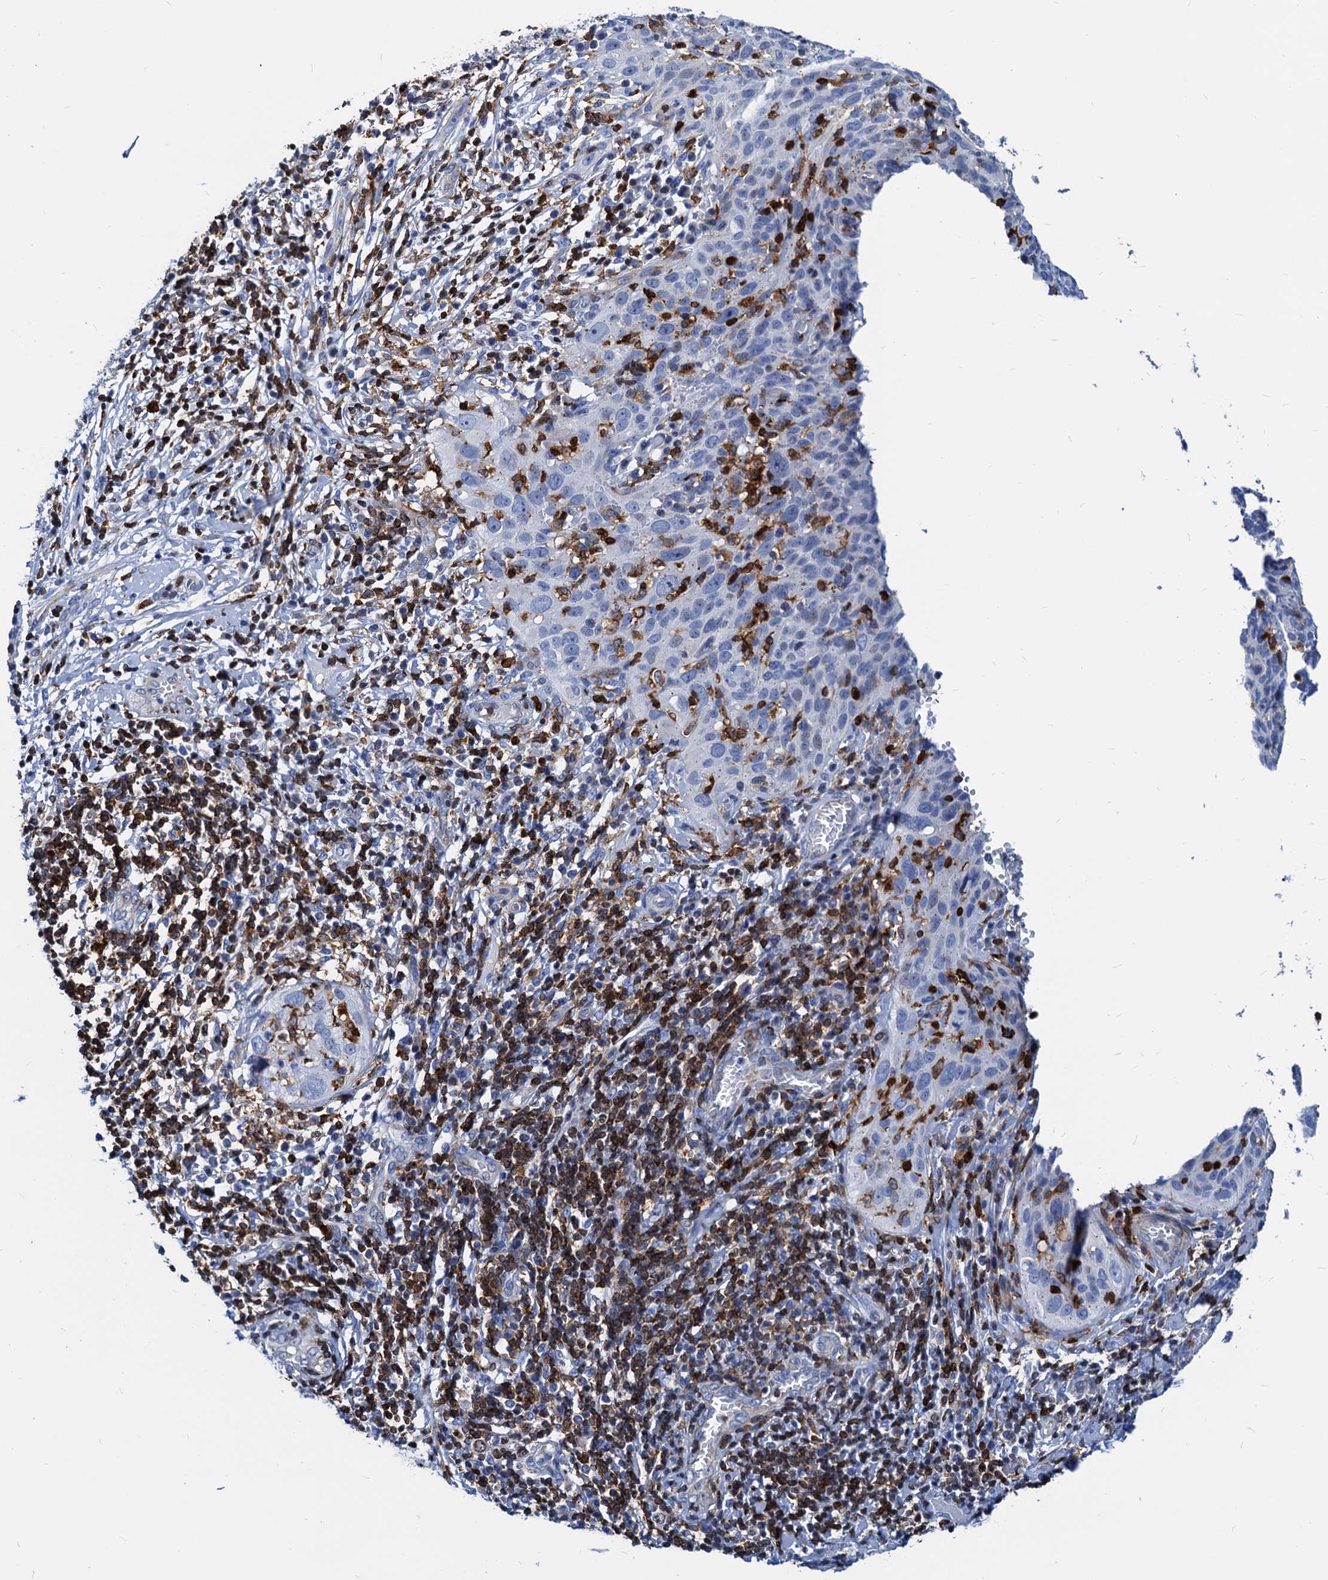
{"staining": {"intensity": "negative", "quantity": "none", "location": "none"}, "tissue": "cervical cancer", "cell_type": "Tumor cells", "image_type": "cancer", "snomed": [{"axis": "morphology", "description": "Squamous cell carcinoma, NOS"}, {"axis": "topography", "description": "Cervix"}], "caption": "Immunohistochemistry micrograph of human squamous cell carcinoma (cervical) stained for a protein (brown), which shows no positivity in tumor cells.", "gene": "LCP2", "patient": {"sex": "female", "age": 31}}